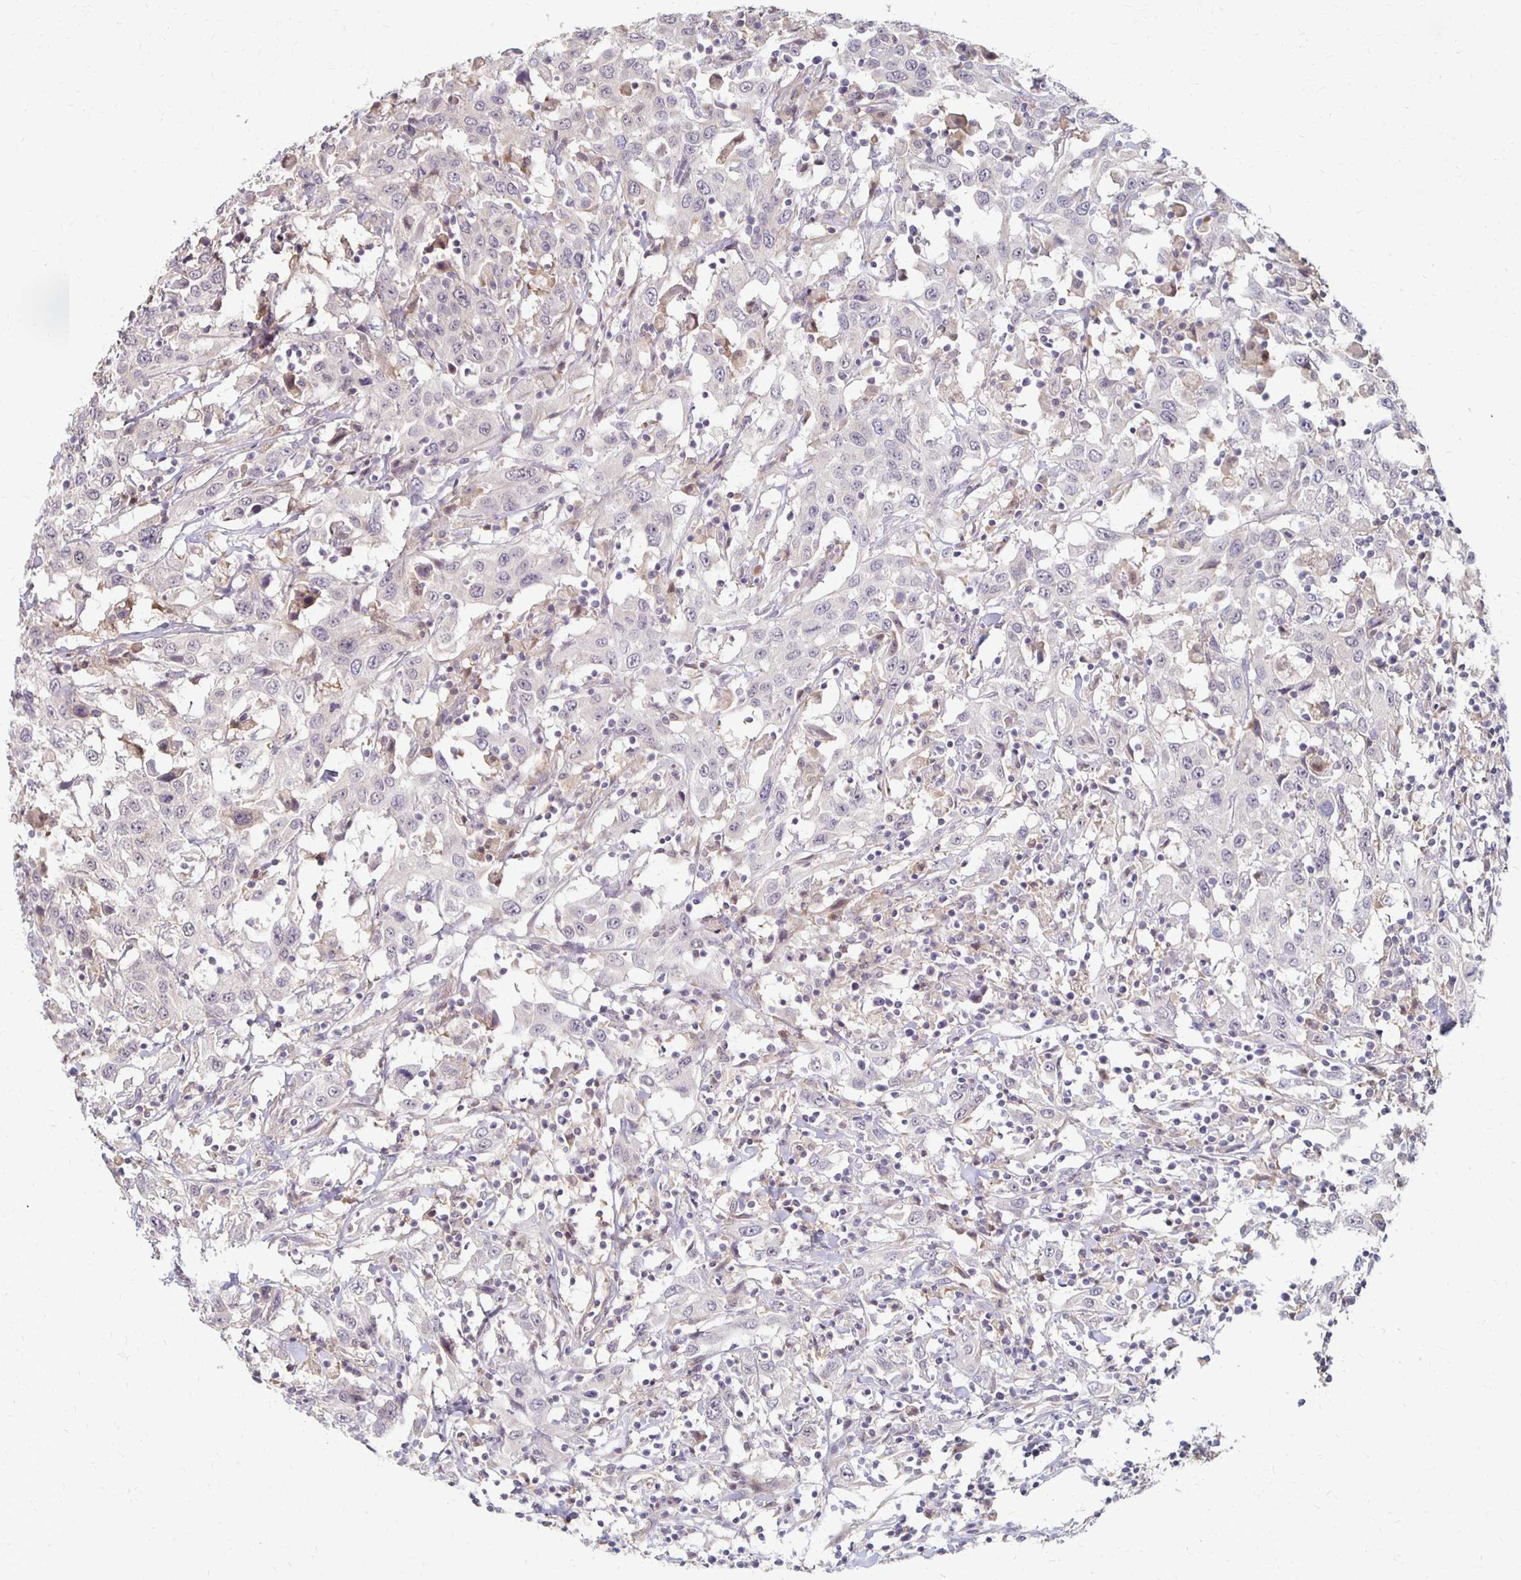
{"staining": {"intensity": "negative", "quantity": "none", "location": "none"}, "tissue": "urothelial cancer", "cell_type": "Tumor cells", "image_type": "cancer", "snomed": [{"axis": "morphology", "description": "Urothelial carcinoma, High grade"}, {"axis": "topography", "description": "Urinary bladder"}], "caption": "The image reveals no significant expression in tumor cells of urothelial carcinoma (high-grade).", "gene": "PRKCB", "patient": {"sex": "male", "age": 61}}